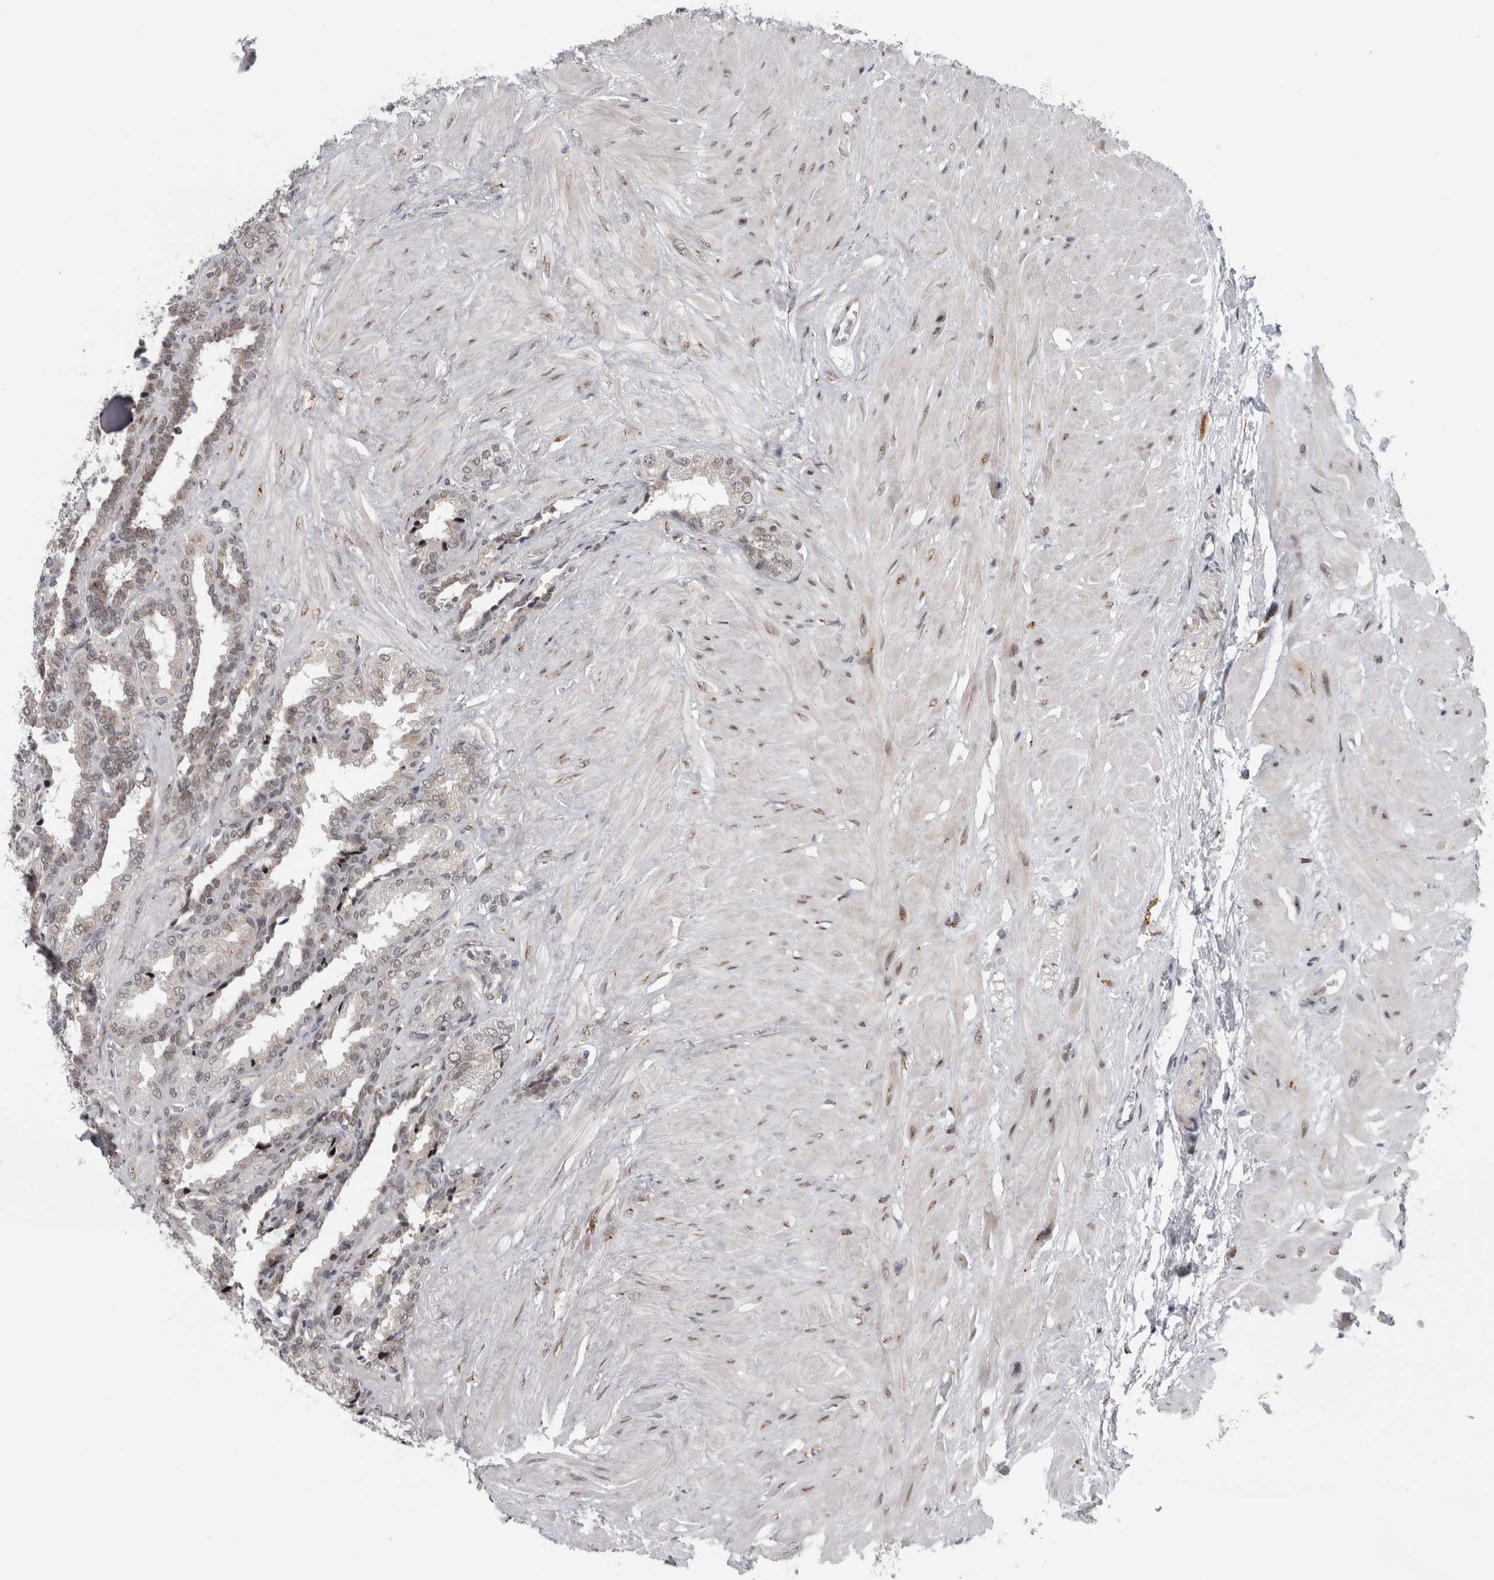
{"staining": {"intensity": "weak", "quantity": "25%-75%", "location": "nuclear"}, "tissue": "seminal vesicle", "cell_type": "Glandular cells", "image_type": "normal", "snomed": [{"axis": "morphology", "description": "Normal tissue, NOS"}, {"axis": "topography", "description": "Seminal veicle"}], "caption": "Weak nuclear expression for a protein is appreciated in about 25%-75% of glandular cells of benign seminal vesicle using immunohistochemistry (IHC).", "gene": "ZMYND8", "patient": {"sex": "male", "age": 46}}